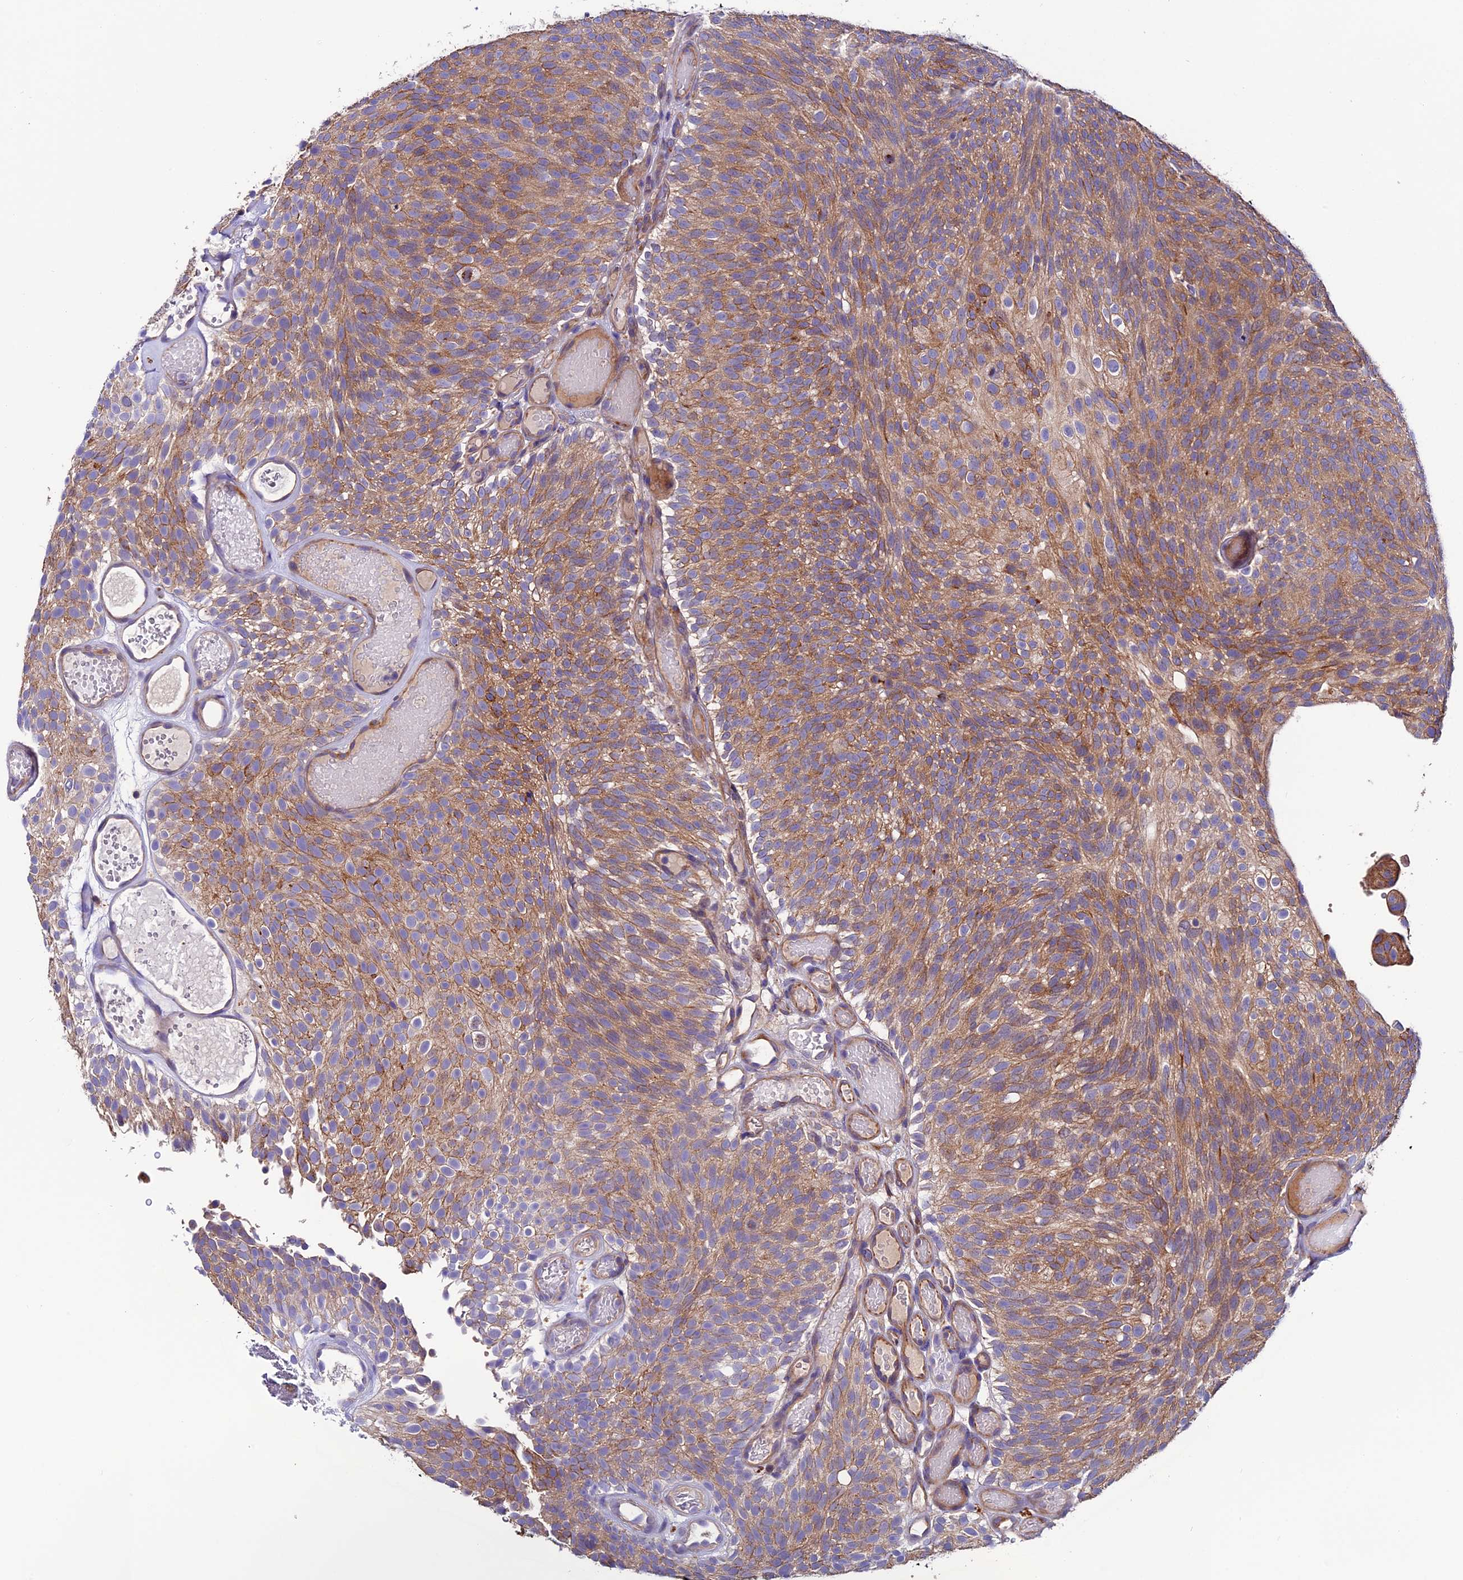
{"staining": {"intensity": "moderate", "quantity": ">75%", "location": "cytoplasmic/membranous"}, "tissue": "urothelial cancer", "cell_type": "Tumor cells", "image_type": "cancer", "snomed": [{"axis": "morphology", "description": "Urothelial carcinoma, Low grade"}, {"axis": "topography", "description": "Urinary bladder"}], "caption": "High-magnification brightfield microscopy of low-grade urothelial carcinoma stained with DAB (3,3'-diaminobenzidine) (brown) and counterstained with hematoxylin (blue). tumor cells exhibit moderate cytoplasmic/membranous expression is present in approximately>75% of cells.", "gene": "CLN5", "patient": {"sex": "male", "age": 78}}